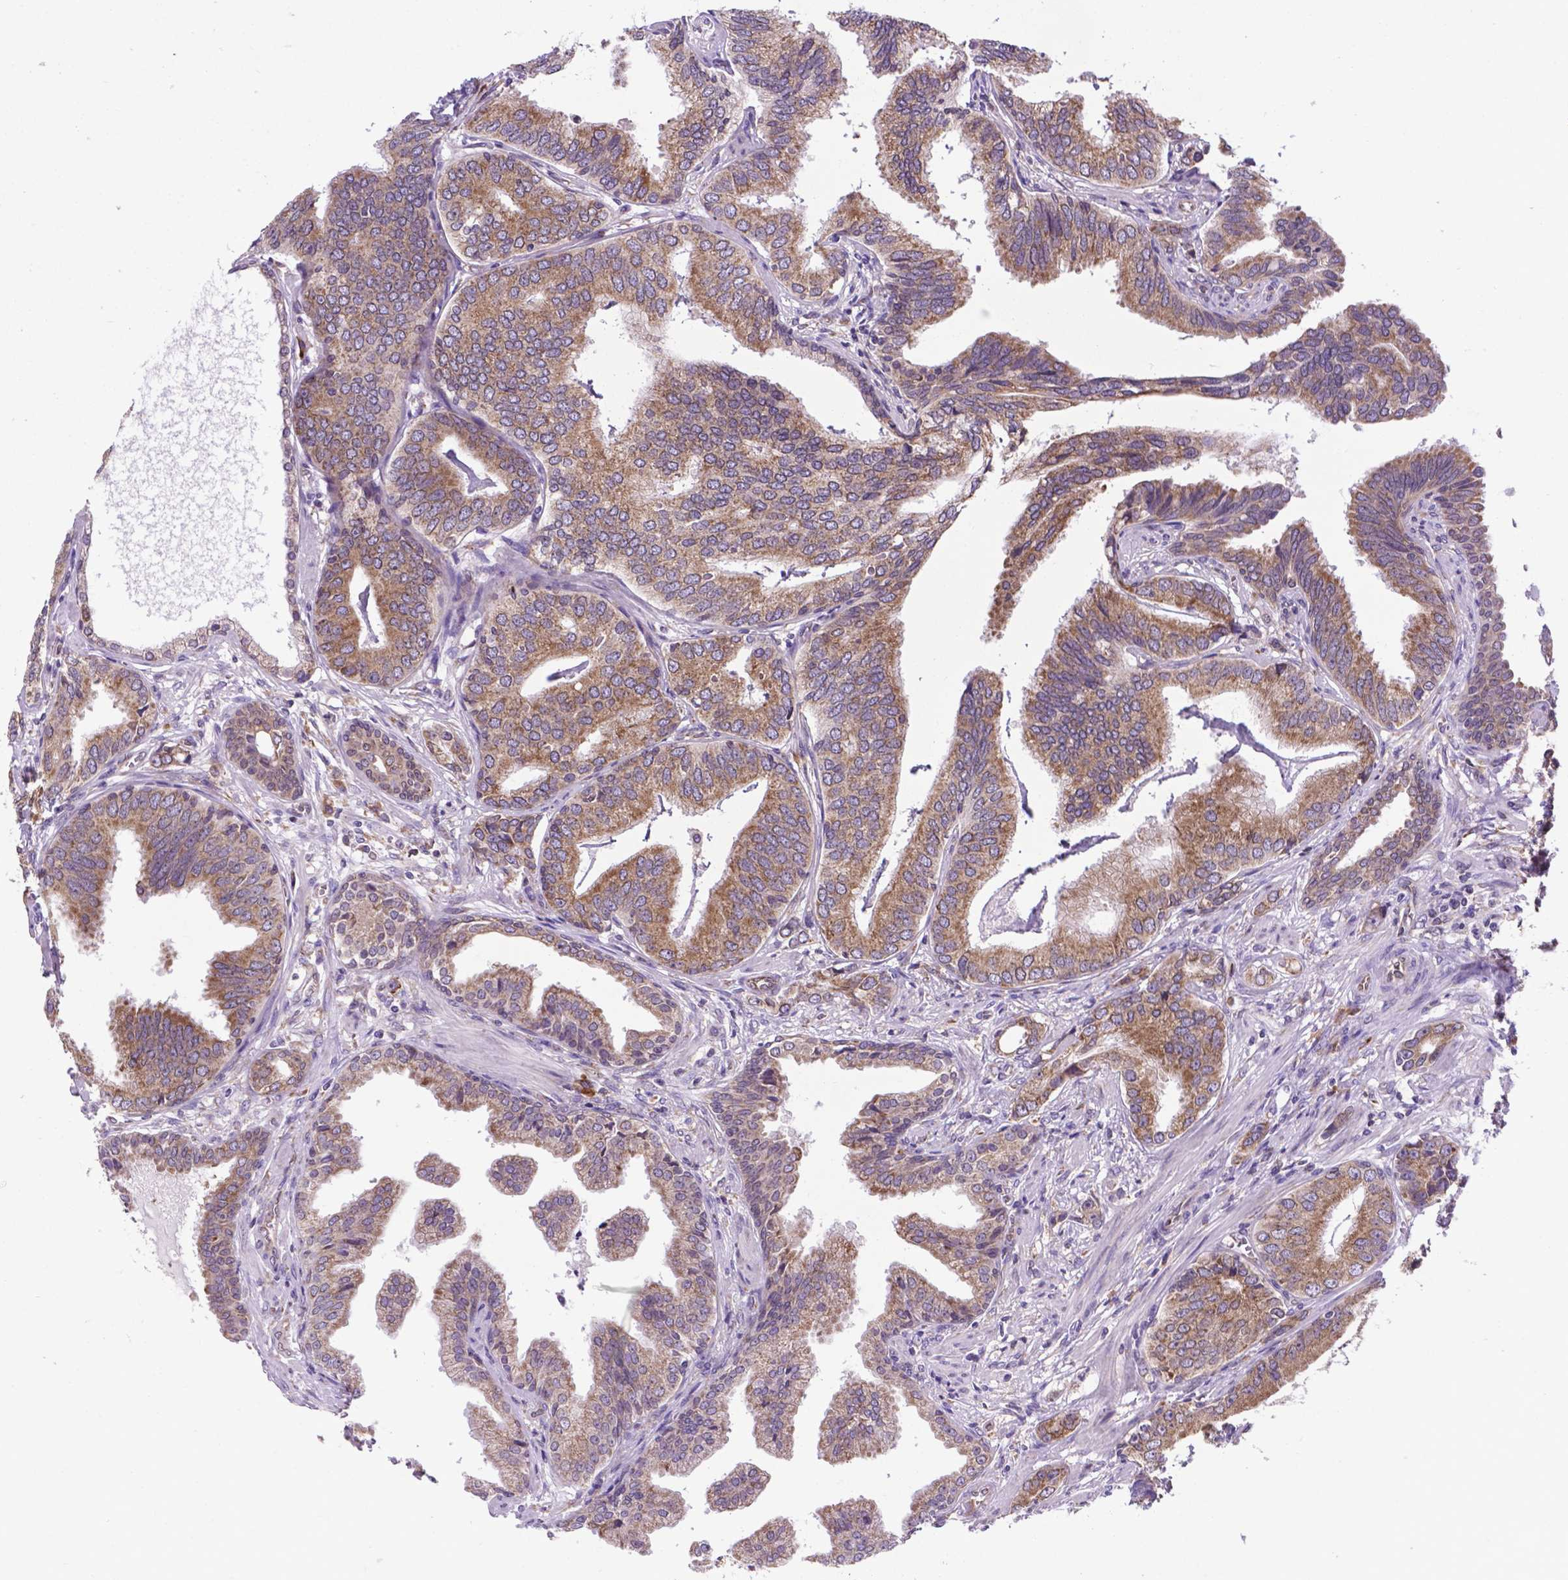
{"staining": {"intensity": "moderate", "quantity": ">75%", "location": "cytoplasmic/membranous"}, "tissue": "prostate cancer", "cell_type": "Tumor cells", "image_type": "cancer", "snomed": [{"axis": "morphology", "description": "Adenocarcinoma, NOS"}, {"axis": "topography", "description": "Prostate"}], "caption": "Immunohistochemical staining of prostate adenocarcinoma displays moderate cytoplasmic/membranous protein staining in about >75% of tumor cells. The staining is performed using DAB (3,3'-diaminobenzidine) brown chromogen to label protein expression. The nuclei are counter-stained blue using hematoxylin.", "gene": "WDR83OS", "patient": {"sex": "male", "age": 64}}